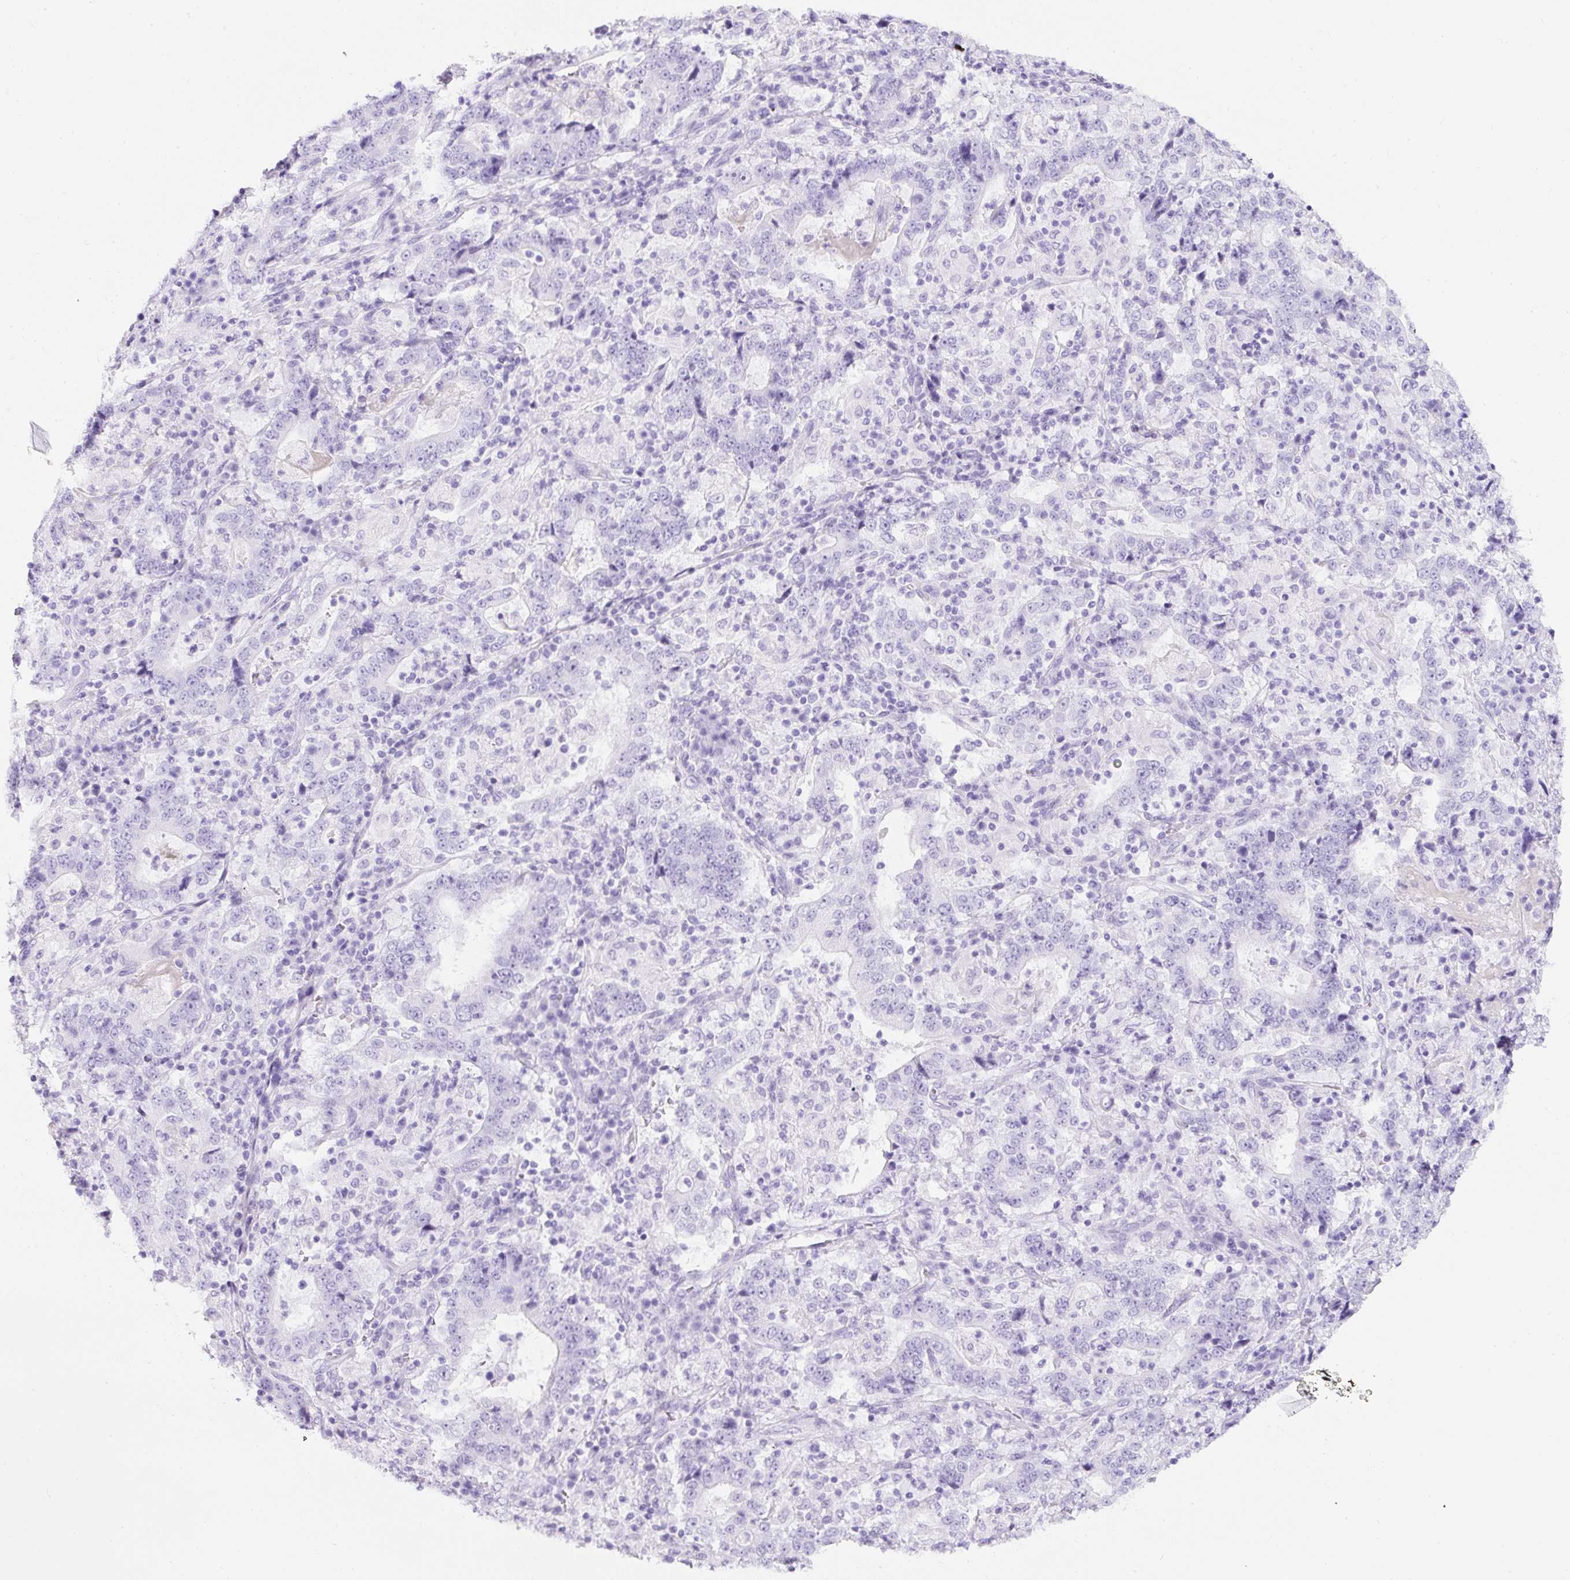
{"staining": {"intensity": "negative", "quantity": "none", "location": "none"}, "tissue": "stomach cancer", "cell_type": "Tumor cells", "image_type": "cancer", "snomed": [{"axis": "morphology", "description": "Normal tissue, NOS"}, {"axis": "morphology", "description": "Adenocarcinoma, NOS"}, {"axis": "topography", "description": "Stomach, upper"}, {"axis": "topography", "description": "Stomach"}], "caption": "An immunohistochemistry image of stomach adenocarcinoma is shown. There is no staining in tumor cells of stomach adenocarcinoma.", "gene": "TMEM200B", "patient": {"sex": "male", "age": 59}}